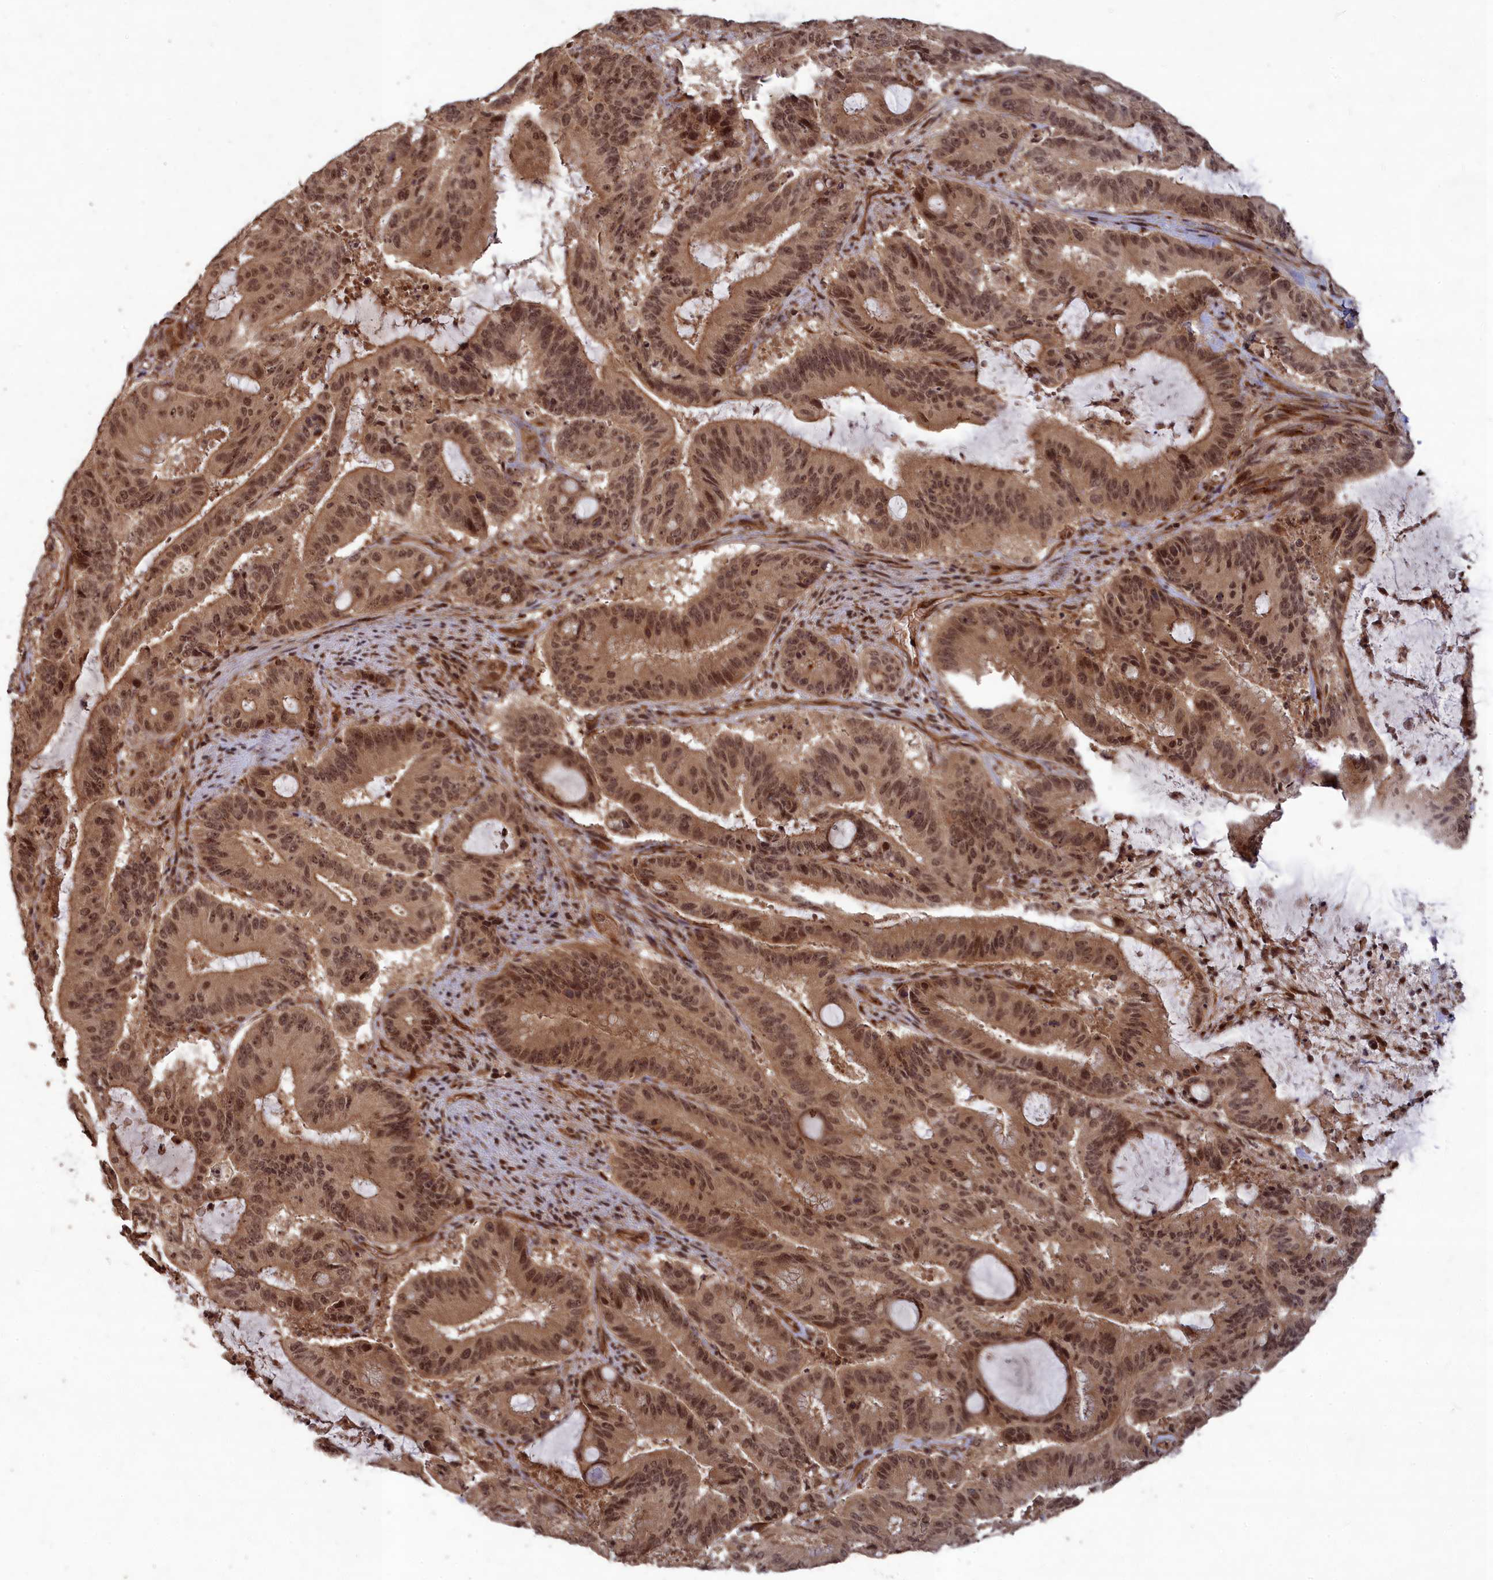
{"staining": {"intensity": "moderate", "quantity": ">75%", "location": "cytoplasmic/membranous,nuclear"}, "tissue": "liver cancer", "cell_type": "Tumor cells", "image_type": "cancer", "snomed": [{"axis": "morphology", "description": "Normal tissue, NOS"}, {"axis": "morphology", "description": "Cholangiocarcinoma"}, {"axis": "topography", "description": "Liver"}, {"axis": "topography", "description": "Peripheral nerve tissue"}], "caption": "Protein staining by immunohistochemistry shows moderate cytoplasmic/membranous and nuclear staining in about >75% of tumor cells in liver cholangiocarcinoma. (DAB (3,3'-diaminobenzidine) IHC, brown staining for protein, blue staining for nuclei).", "gene": "SRMS", "patient": {"sex": "female", "age": 73}}